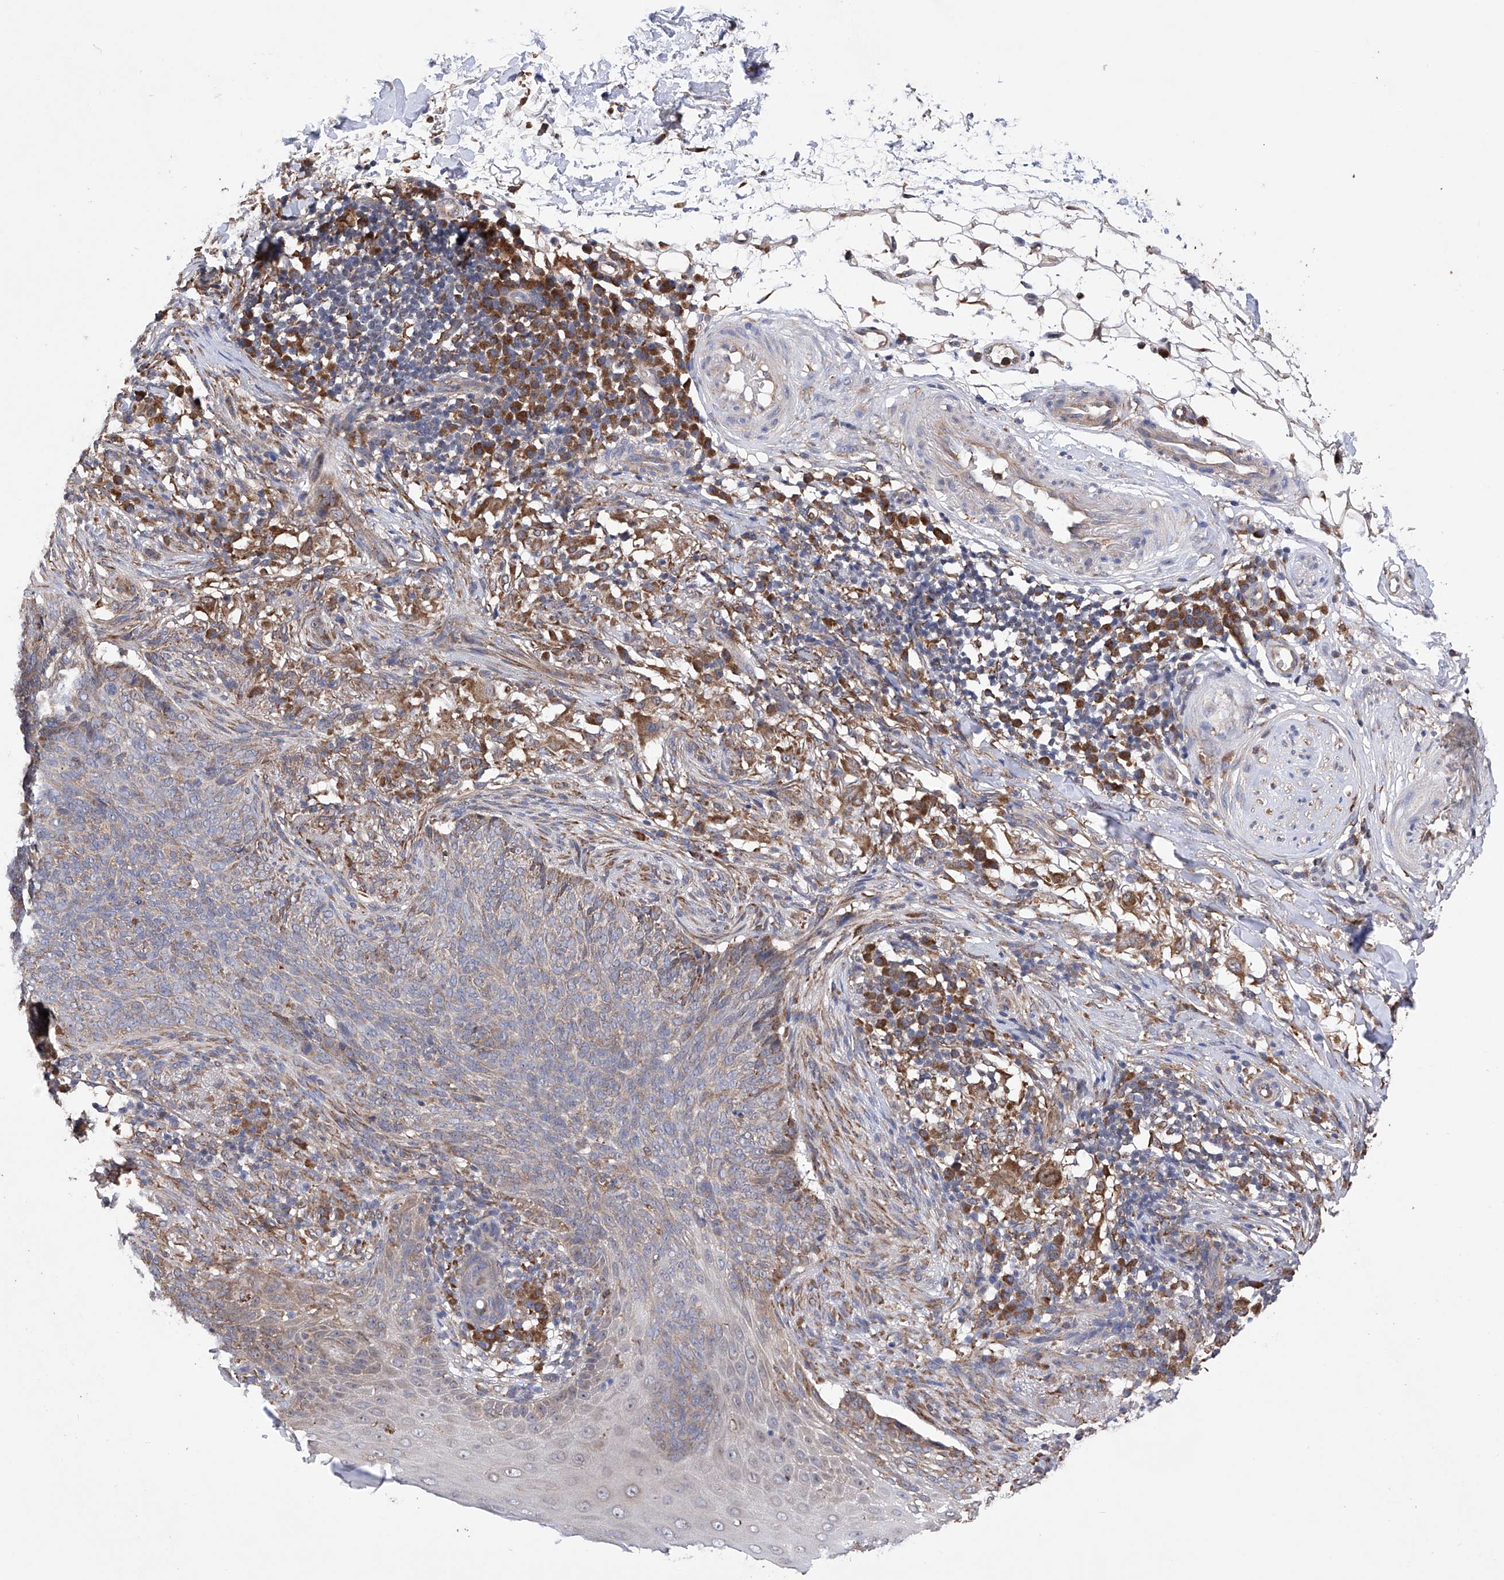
{"staining": {"intensity": "weak", "quantity": "25%-75%", "location": "cytoplasmic/membranous"}, "tissue": "skin cancer", "cell_type": "Tumor cells", "image_type": "cancer", "snomed": [{"axis": "morphology", "description": "Basal cell carcinoma"}, {"axis": "topography", "description": "Skin"}], "caption": "Skin basal cell carcinoma stained with DAB (3,3'-diaminobenzidine) immunohistochemistry (IHC) displays low levels of weak cytoplasmic/membranous staining in about 25%-75% of tumor cells. The staining was performed using DAB (3,3'-diaminobenzidine) to visualize the protein expression in brown, while the nuclei were stained in blue with hematoxylin (Magnification: 20x).", "gene": "DNAH8", "patient": {"sex": "male", "age": 85}}